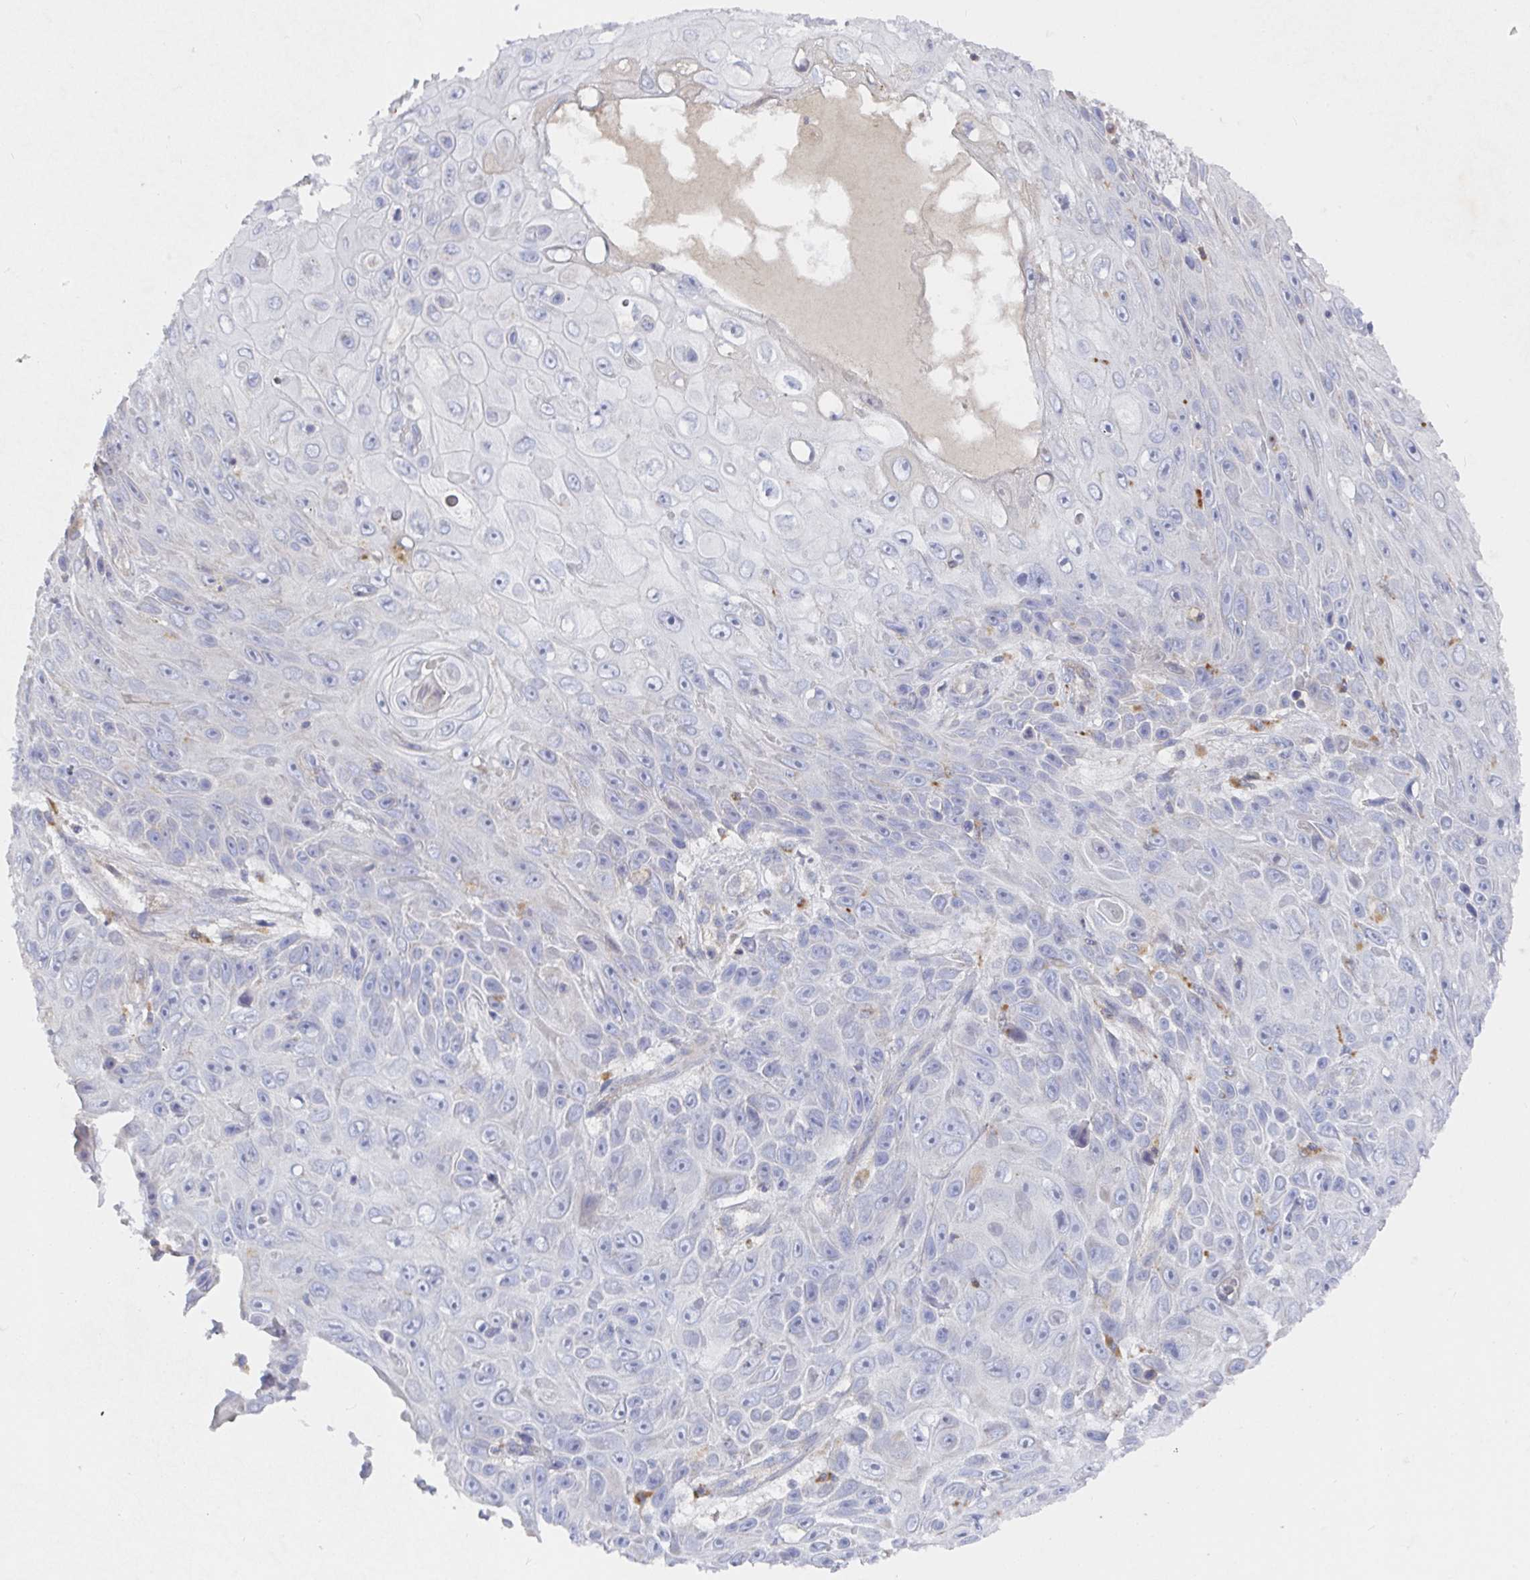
{"staining": {"intensity": "negative", "quantity": "none", "location": "none"}, "tissue": "skin cancer", "cell_type": "Tumor cells", "image_type": "cancer", "snomed": [{"axis": "morphology", "description": "Squamous cell carcinoma, NOS"}, {"axis": "topography", "description": "Skin"}], "caption": "Tumor cells are negative for protein expression in human skin cancer.", "gene": "IRAK2", "patient": {"sex": "male", "age": 82}}